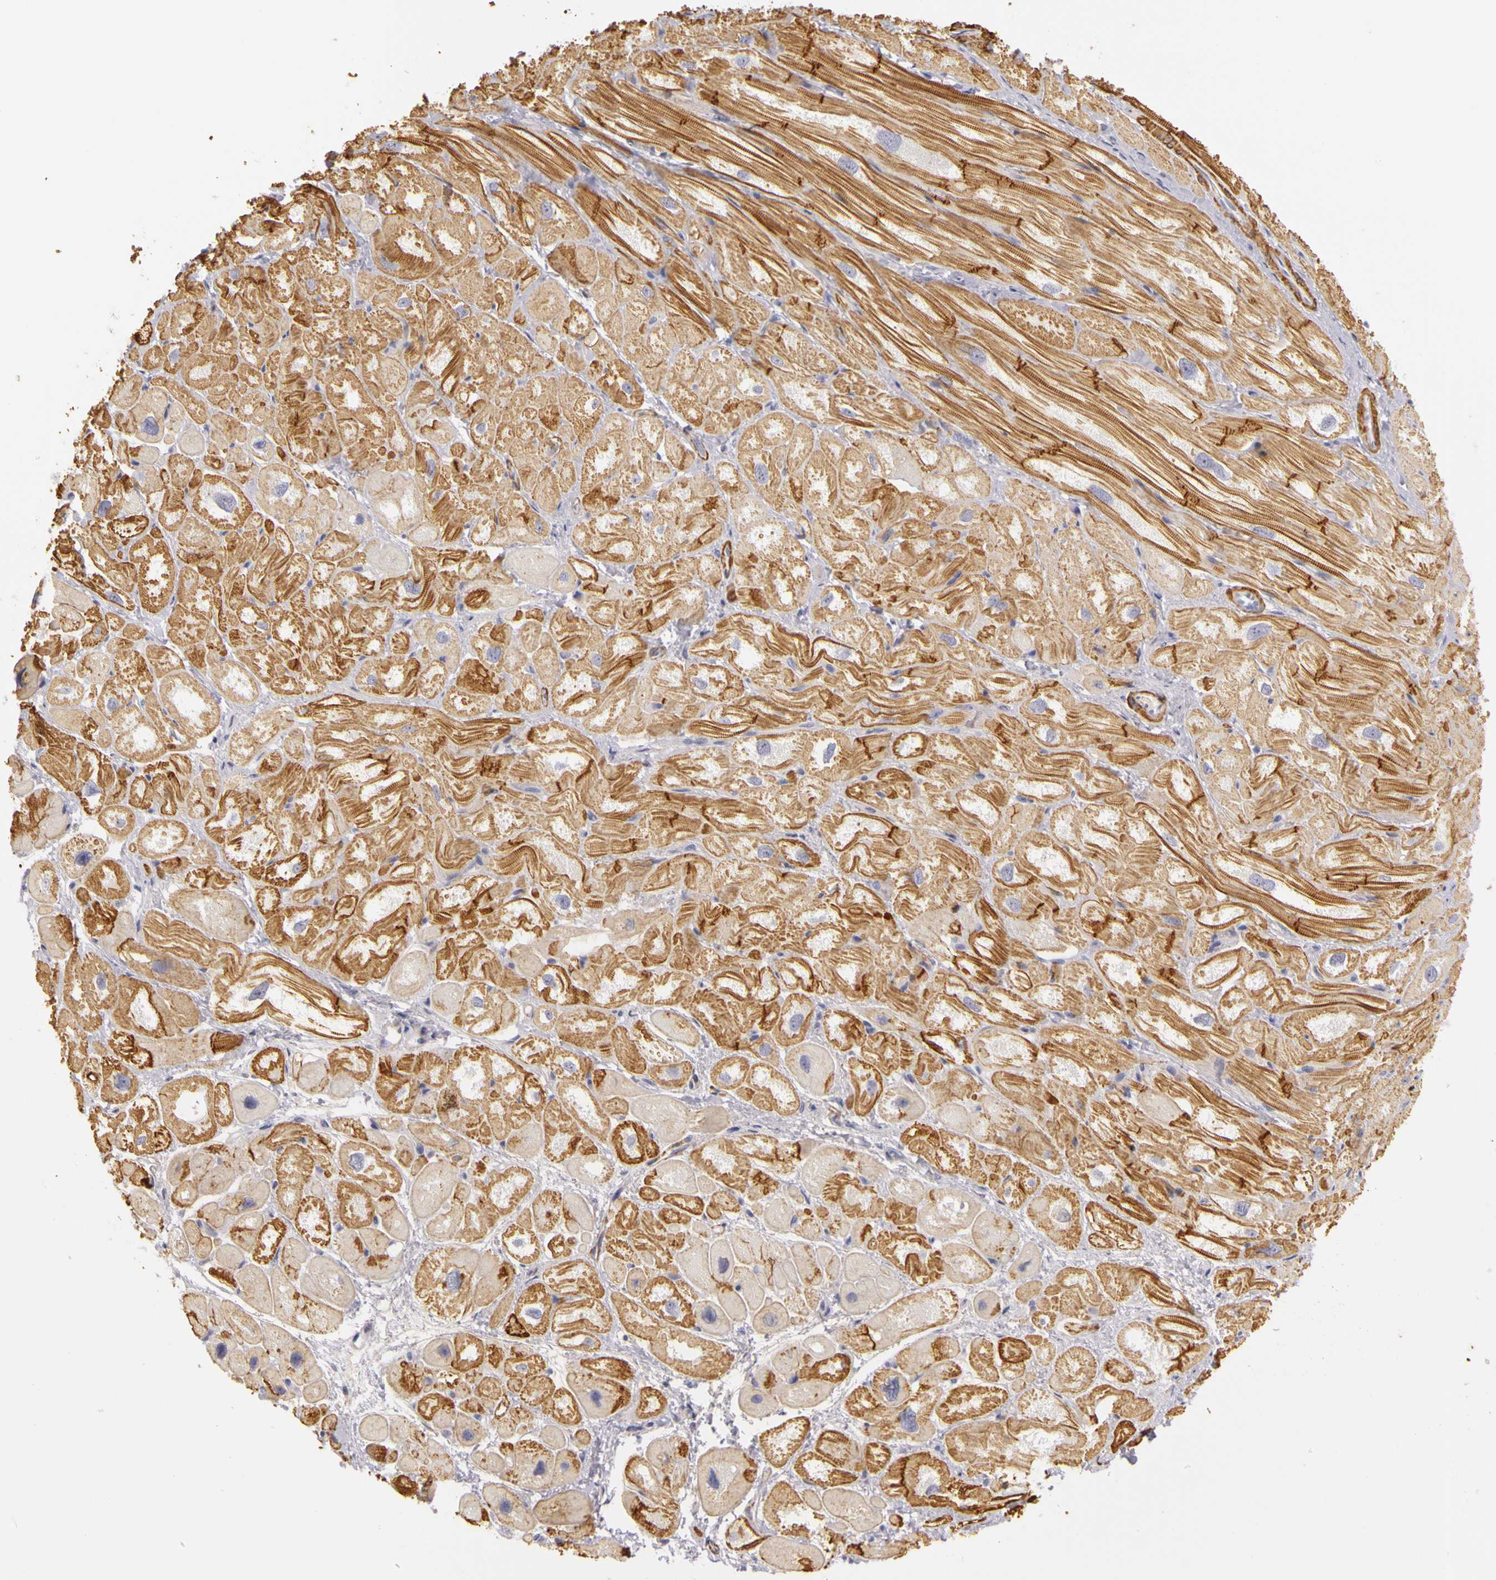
{"staining": {"intensity": "strong", "quantity": ">75%", "location": "cytoplasmic/membranous"}, "tissue": "heart muscle", "cell_type": "Cardiomyocytes", "image_type": "normal", "snomed": [{"axis": "morphology", "description": "Normal tissue, NOS"}, {"axis": "topography", "description": "Heart"}], "caption": "Protein analysis of benign heart muscle displays strong cytoplasmic/membranous staining in about >75% of cardiomyocytes.", "gene": "CNTN2", "patient": {"sex": "male", "age": 49}}